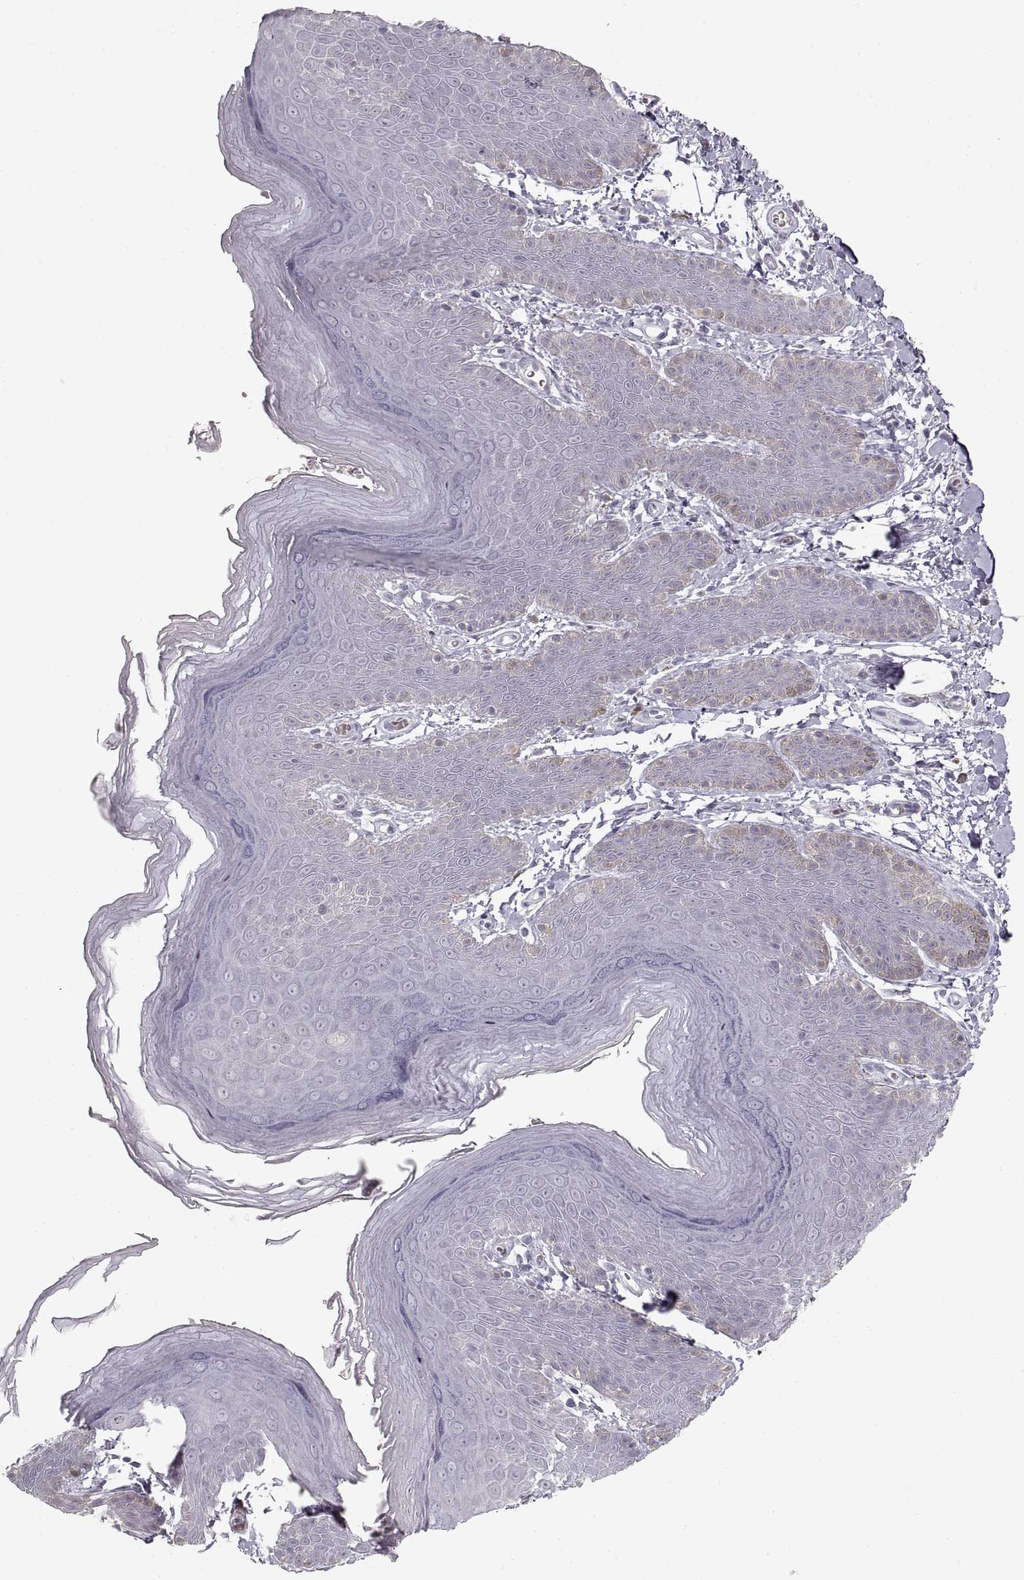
{"staining": {"intensity": "weak", "quantity": "<25%", "location": "cytoplasmic/membranous"}, "tissue": "skin", "cell_type": "Epidermal cells", "image_type": "normal", "snomed": [{"axis": "morphology", "description": "Normal tissue, NOS"}, {"axis": "topography", "description": "Anal"}], "caption": "High power microscopy histopathology image of an IHC histopathology image of normal skin, revealing no significant expression in epidermal cells.", "gene": "PCSK2", "patient": {"sex": "male", "age": 53}}